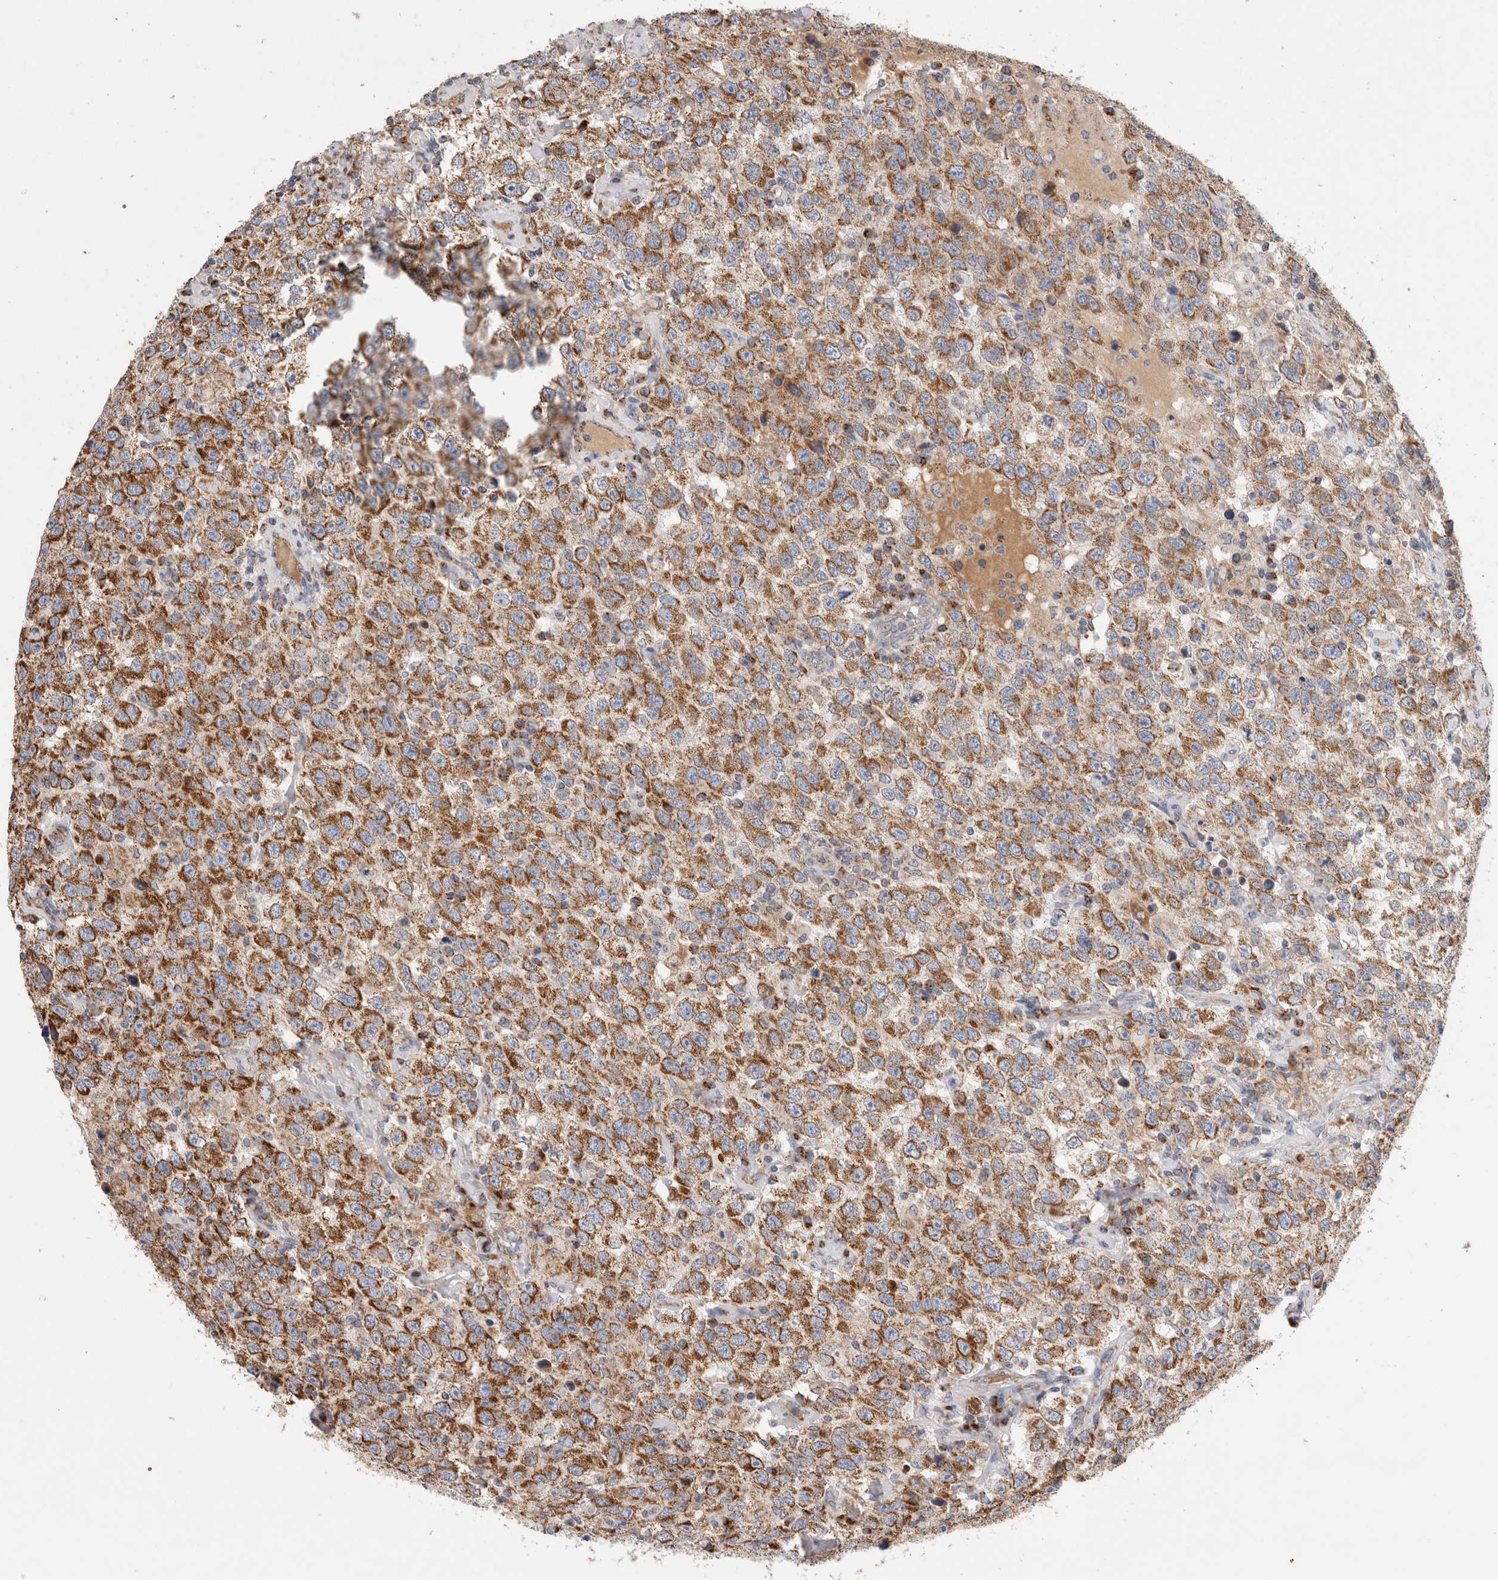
{"staining": {"intensity": "moderate", "quantity": ">75%", "location": "cytoplasmic/membranous"}, "tissue": "testis cancer", "cell_type": "Tumor cells", "image_type": "cancer", "snomed": [{"axis": "morphology", "description": "Seminoma, NOS"}, {"axis": "topography", "description": "Testis"}], "caption": "Testis seminoma tissue displays moderate cytoplasmic/membranous positivity in approximately >75% of tumor cells, visualized by immunohistochemistry. The protein of interest is stained brown, and the nuclei are stained in blue (DAB (3,3'-diaminobenzidine) IHC with brightfield microscopy, high magnification).", "gene": "IARS2", "patient": {"sex": "male", "age": 41}}